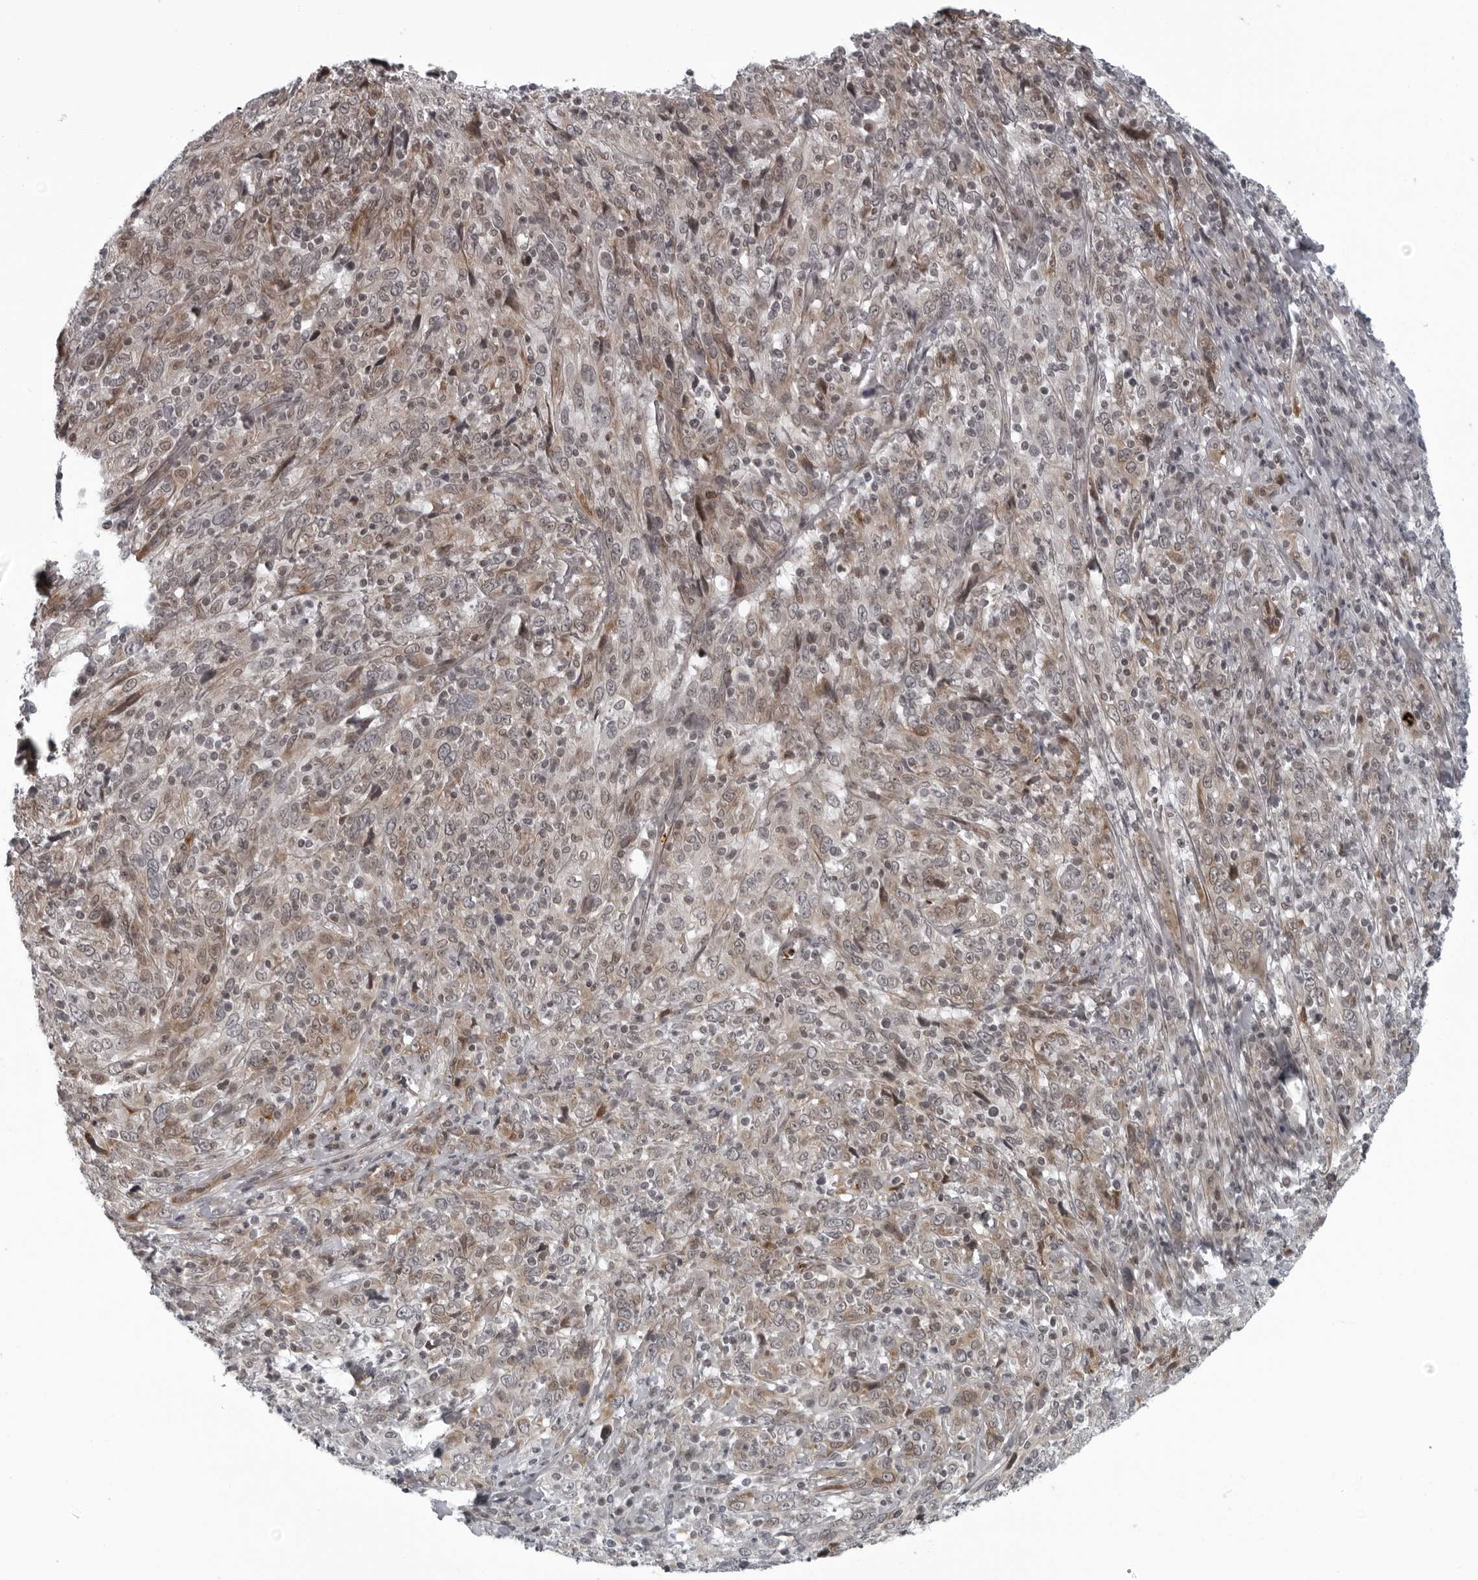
{"staining": {"intensity": "moderate", "quantity": "25%-75%", "location": "cytoplasmic/membranous"}, "tissue": "cervical cancer", "cell_type": "Tumor cells", "image_type": "cancer", "snomed": [{"axis": "morphology", "description": "Squamous cell carcinoma, NOS"}, {"axis": "topography", "description": "Cervix"}], "caption": "Protein expression analysis of squamous cell carcinoma (cervical) shows moderate cytoplasmic/membranous positivity in approximately 25%-75% of tumor cells.", "gene": "THOP1", "patient": {"sex": "female", "age": 46}}